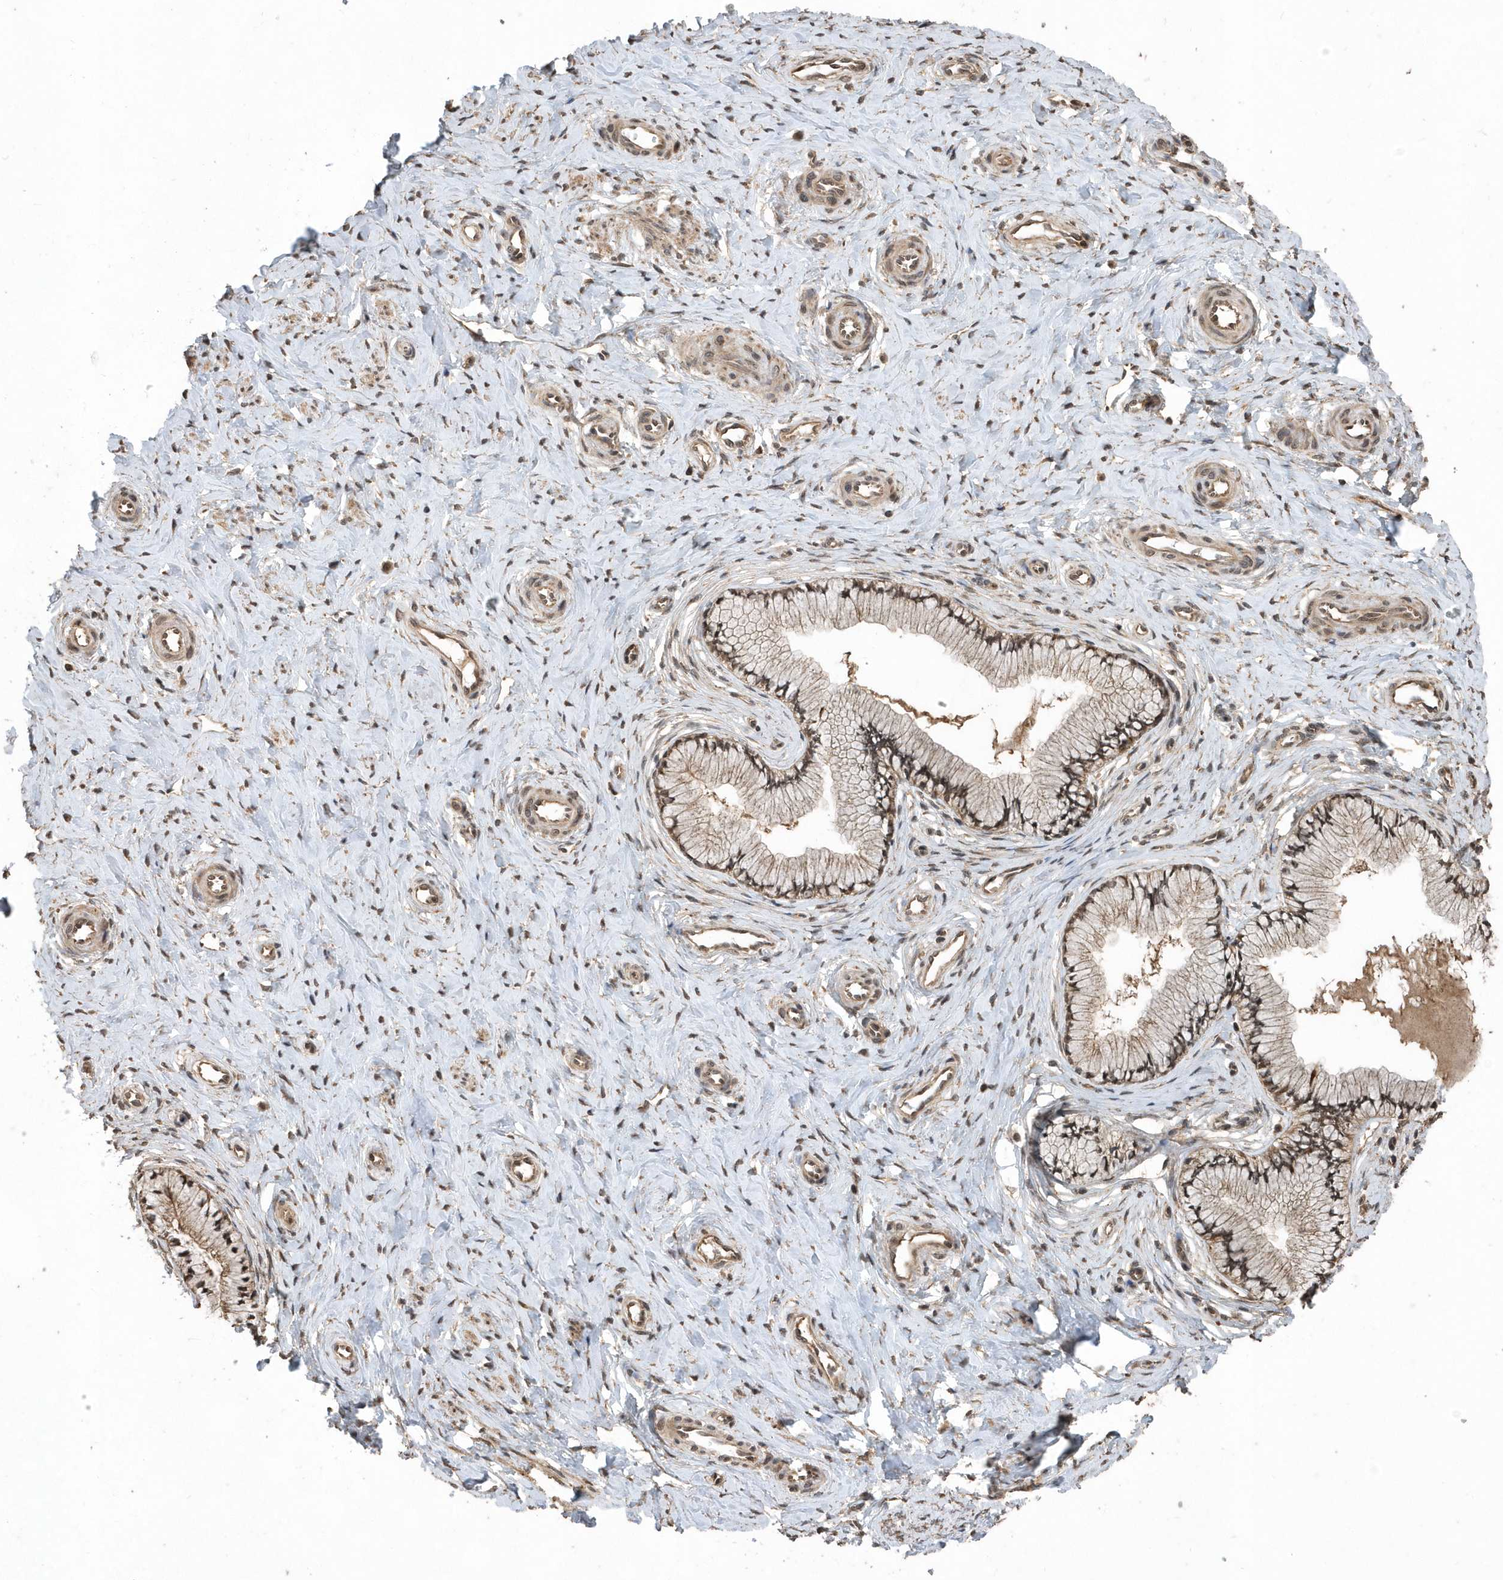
{"staining": {"intensity": "moderate", "quantity": ">75%", "location": "cytoplasmic/membranous"}, "tissue": "cervix", "cell_type": "Glandular cells", "image_type": "normal", "snomed": [{"axis": "morphology", "description": "Normal tissue, NOS"}, {"axis": "topography", "description": "Cervix"}], "caption": "Protein staining reveals moderate cytoplasmic/membranous staining in approximately >75% of glandular cells in unremarkable cervix. (brown staining indicates protein expression, while blue staining denotes nuclei).", "gene": "WASHC5", "patient": {"sex": "female", "age": 36}}